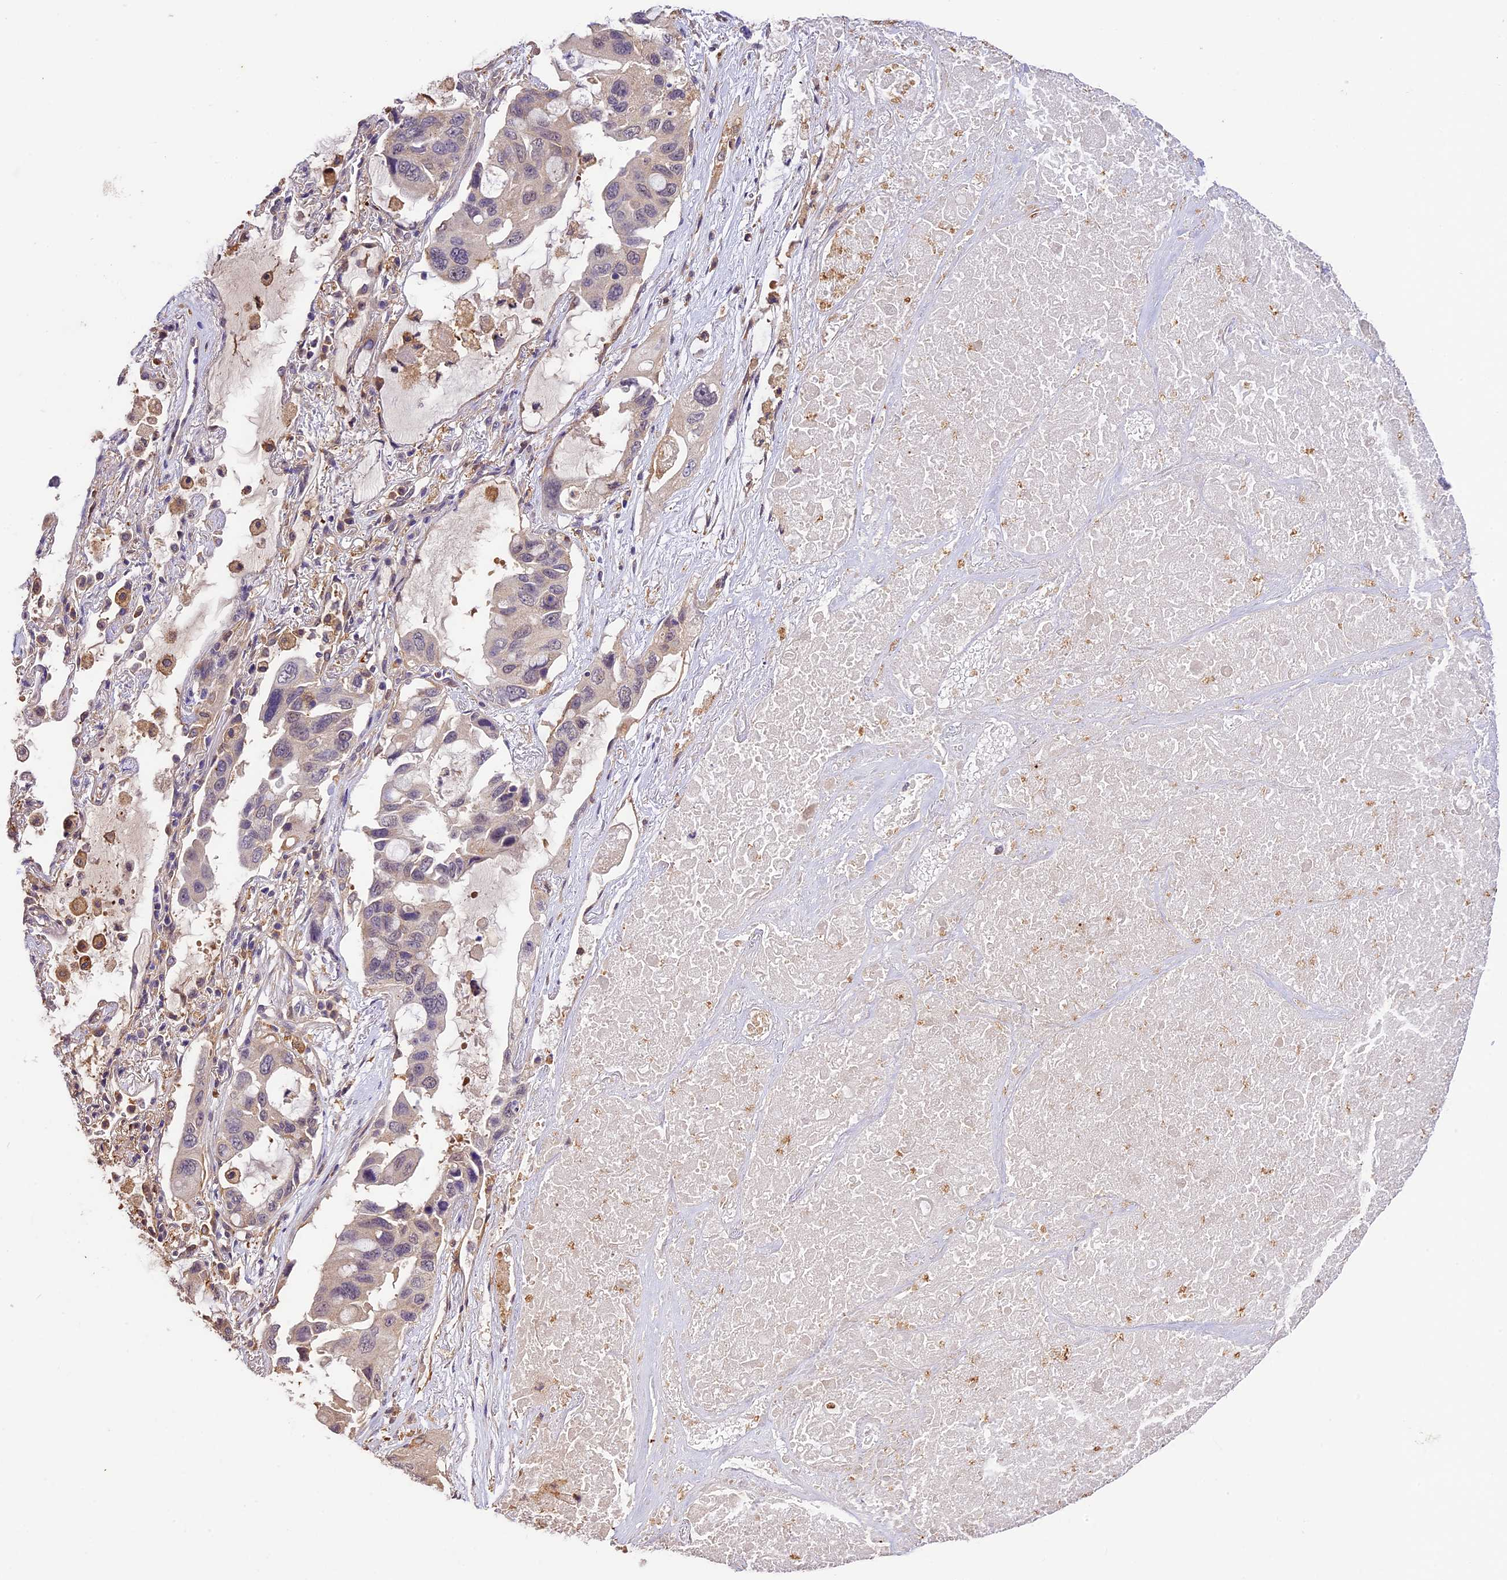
{"staining": {"intensity": "negative", "quantity": "none", "location": "none"}, "tissue": "lung cancer", "cell_type": "Tumor cells", "image_type": "cancer", "snomed": [{"axis": "morphology", "description": "Squamous cell carcinoma, NOS"}, {"axis": "topography", "description": "Lung"}], "caption": "The immunohistochemistry micrograph has no significant positivity in tumor cells of lung cancer tissue.", "gene": "NEK8", "patient": {"sex": "female", "age": 73}}